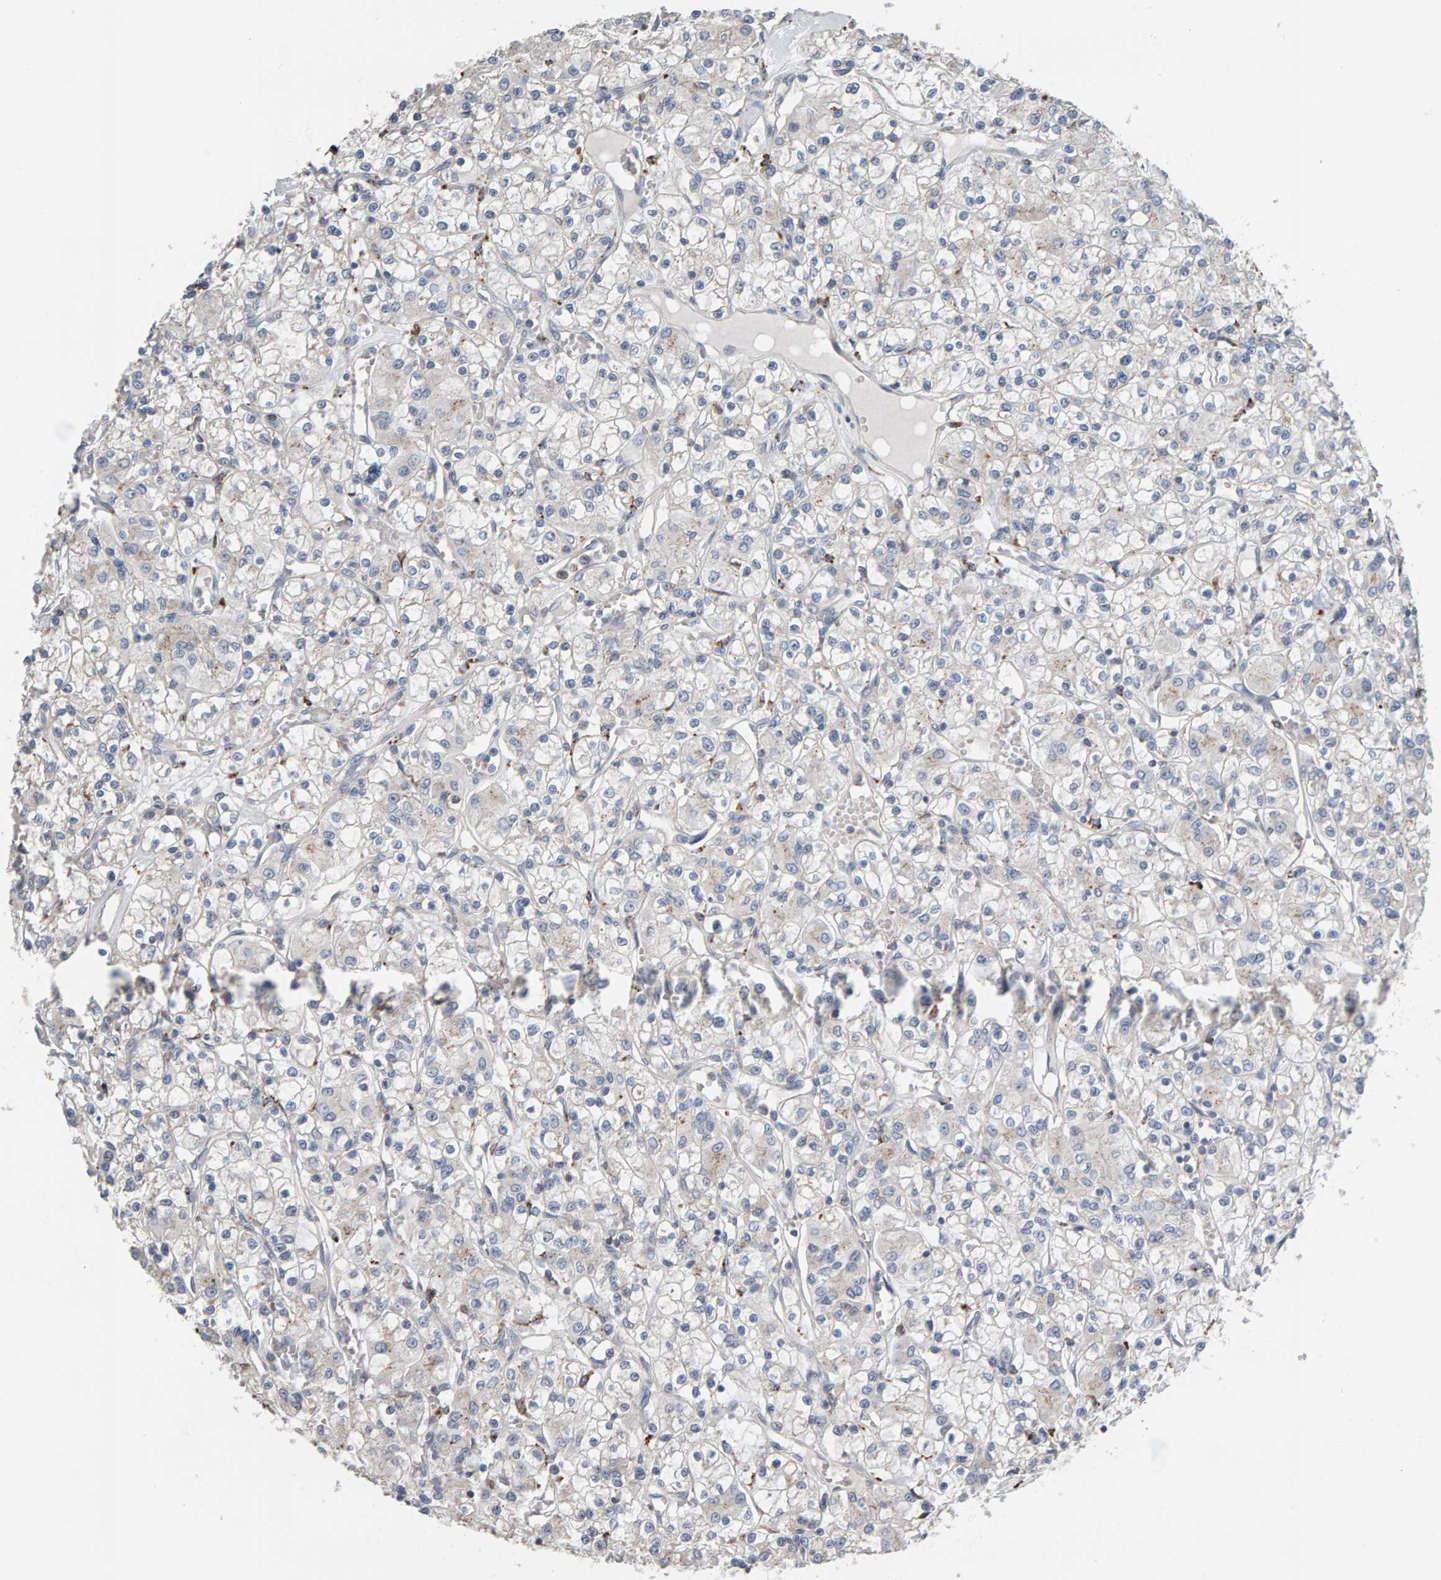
{"staining": {"intensity": "negative", "quantity": "none", "location": "none"}, "tissue": "renal cancer", "cell_type": "Tumor cells", "image_type": "cancer", "snomed": [{"axis": "morphology", "description": "Adenocarcinoma, NOS"}, {"axis": "topography", "description": "Kidney"}], "caption": "Tumor cells show no significant expression in renal adenocarcinoma. (Brightfield microscopy of DAB (3,3'-diaminobenzidine) IHC at high magnification).", "gene": "IPPK", "patient": {"sex": "female", "age": 59}}